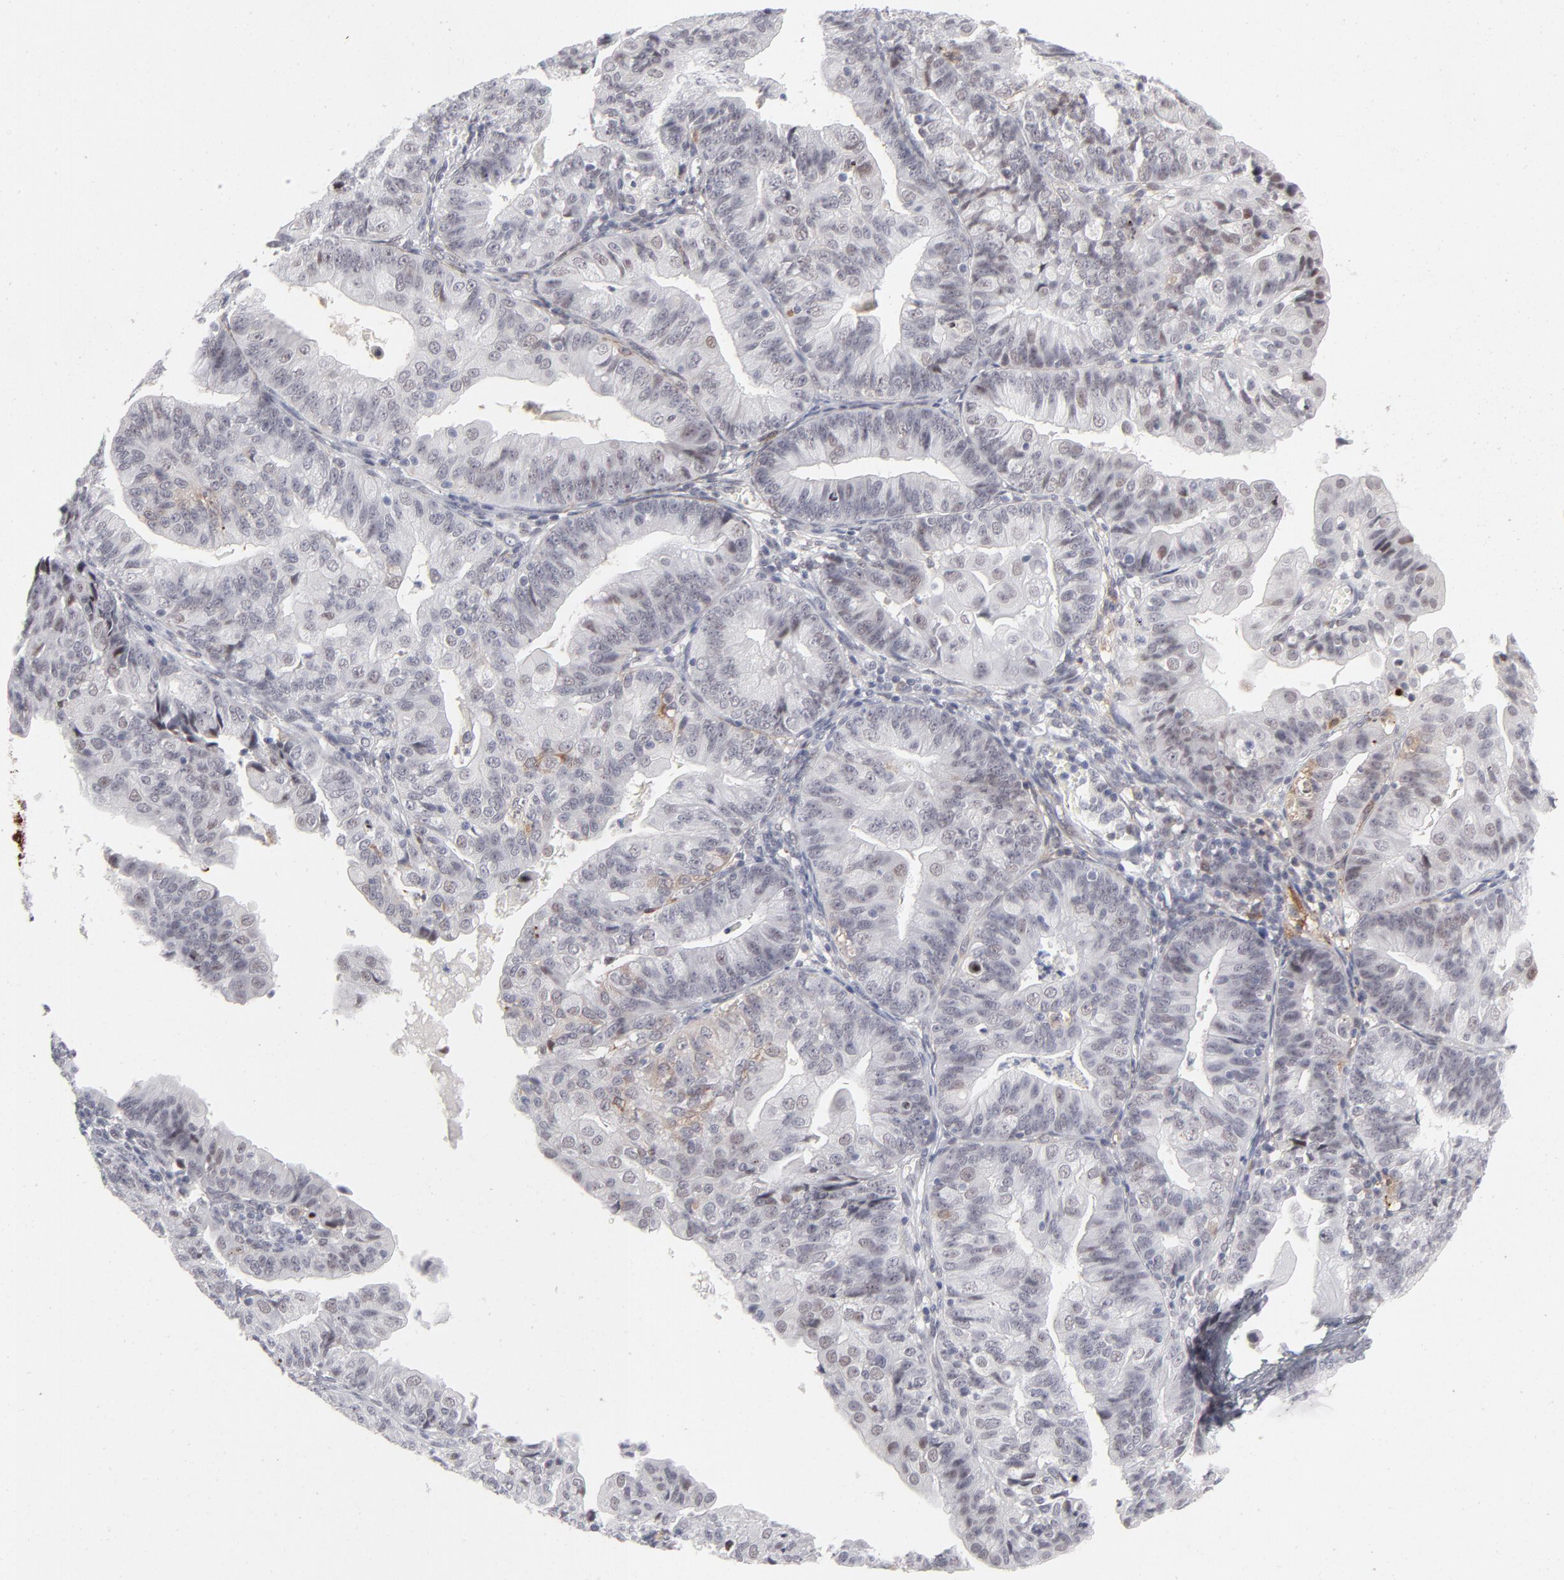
{"staining": {"intensity": "negative", "quantity": "none", "location": "none"}, "tissue": "endometrial cancer", "cell_type": "Tumor cells", "image_type": "cancer", "snomed": [{"axis": "morphology", "description": "Adenocarcinoma, NOS"}, {"axis": "topography", "description": "Endometrium"}], "caption": "Endometrial adenocarcinoma was stained to show a protein in brown. There is no significant expression in tumor cells. Brightfield microscopy of immunohistochemistry stained with DAB (brown) and hematoxylin (blue), captured at high magnification.", "gene": "CCR2", "patient": {"sex": "female", "age": 56}}